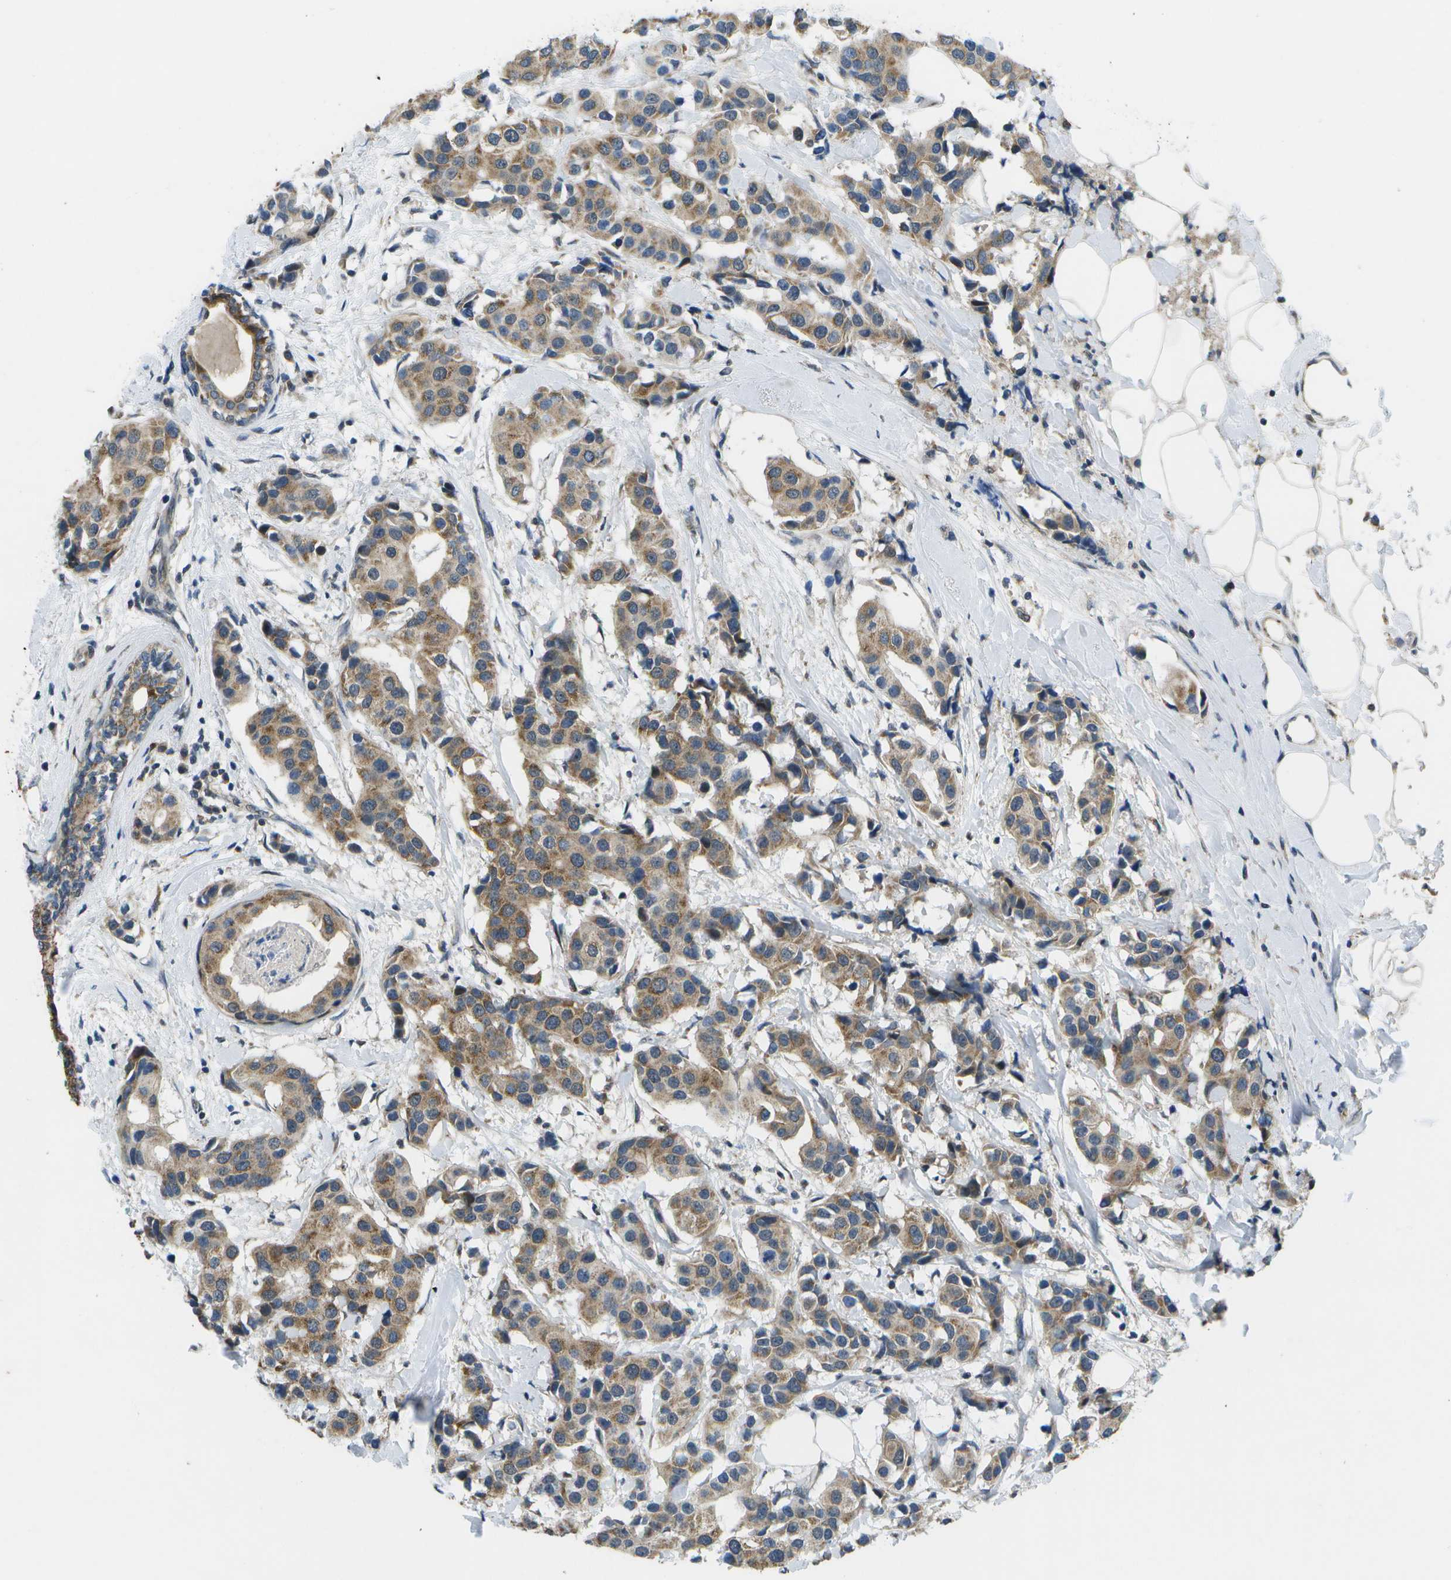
{"staining": {"intensity": "moderate", "quantity": ">75%", "location": "cytoplasmic/membranous"}, "tissue": "breast cancer", "cell_type": "Tumor cells", "image_type": "cancer", "snomed": [{"axis": "morphology", "description": "Normal tissue, NOS"}, {"axis": "morphology", "description": "Duct carcinoma"}, {"axis": "topography", "description": "Breast"}], "caption": "A medium amount of moderate cytoplasmic/membranous positivity is present in about >75% of tumor cells in infiltrating ductal carcinoma (breast) tissue. (DAB (3,3'-diaminobenzidine) IHC with brightfield microscopy, high magnification).", "gene": "GALNT15", "patient": {"sex": "female", "age": 39}}